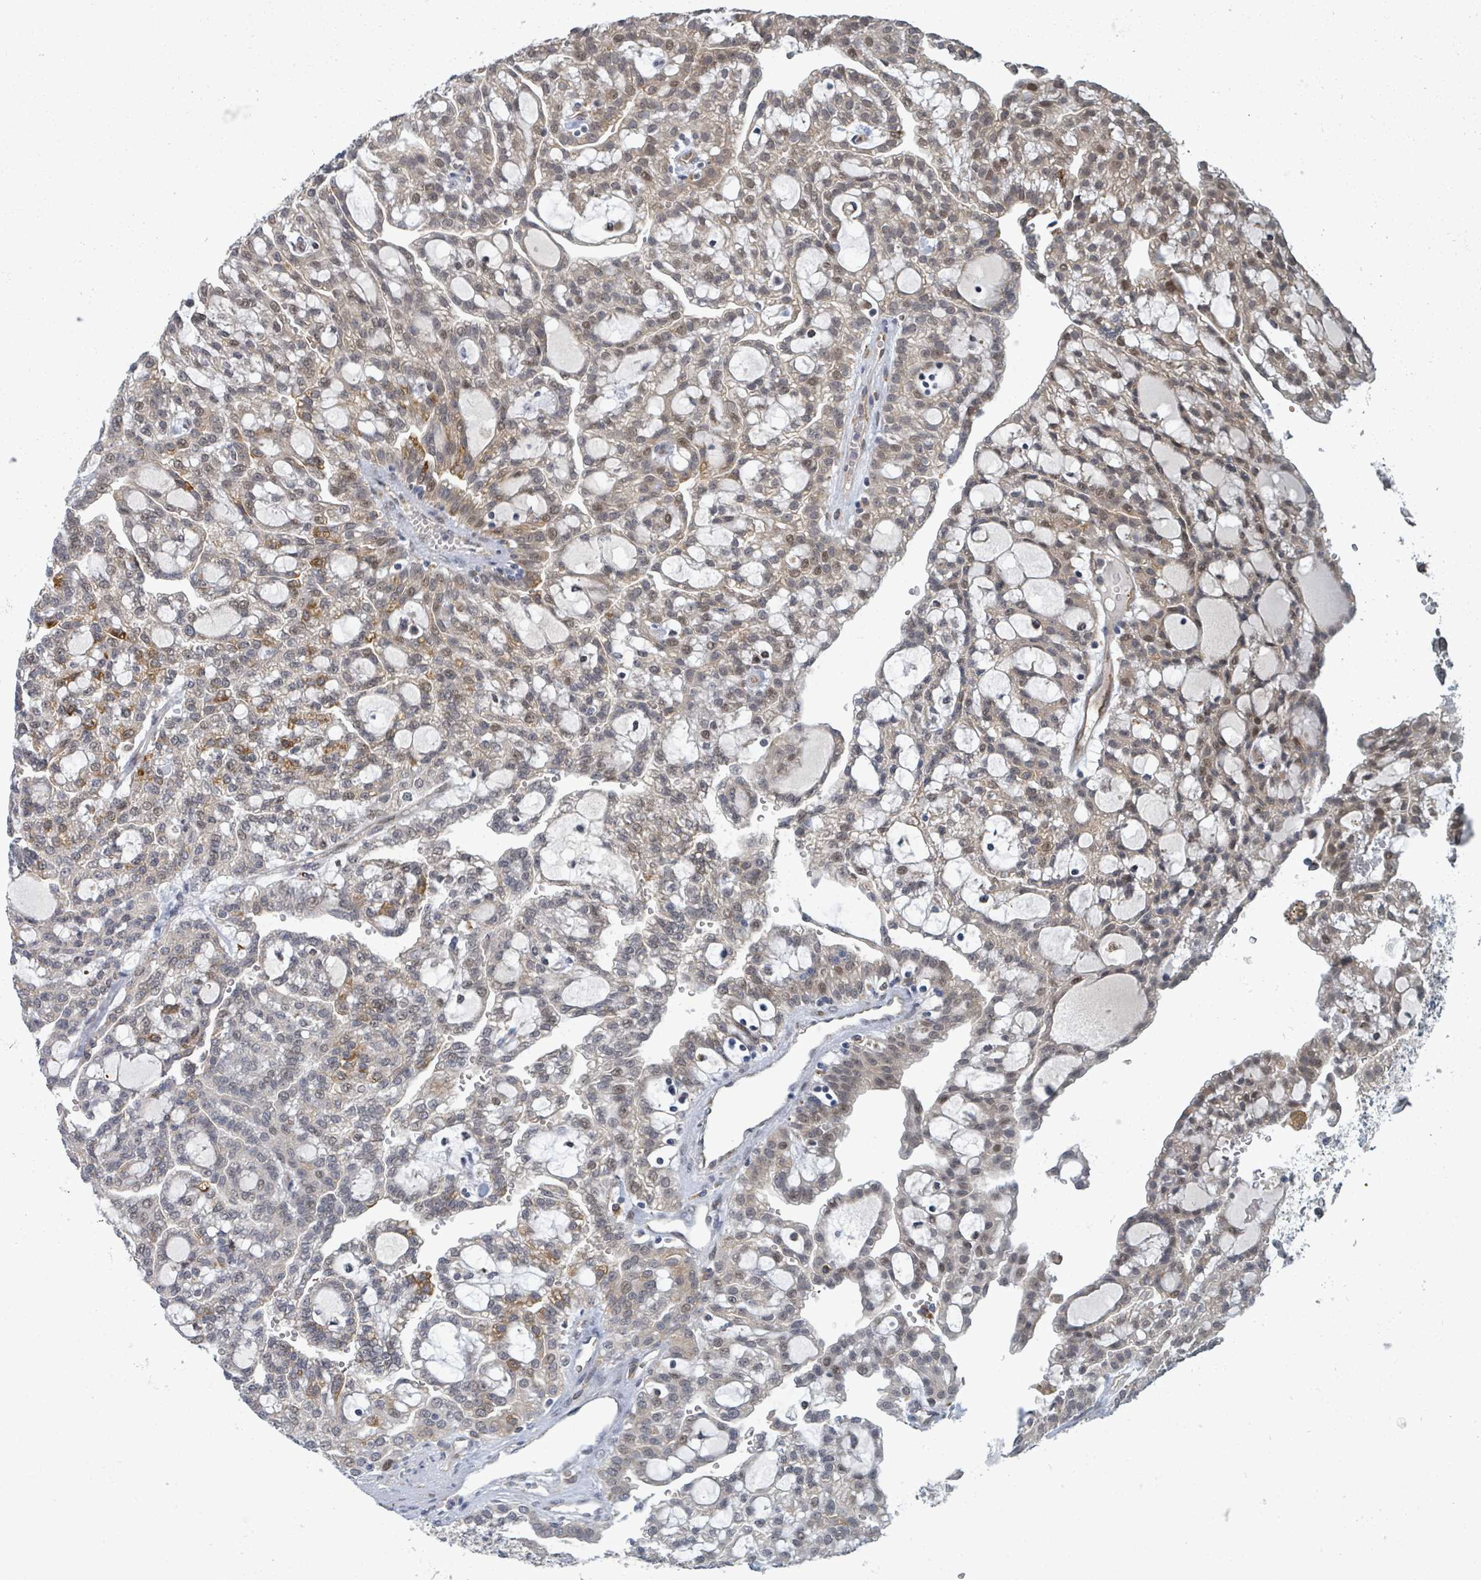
{"staining": {"intensity": "moderate", "quantity": "25%-75%", "location": "cytoplasmic/membranous,nuclear"}, "tissue": "renal cancer", "cell_type": "Tumor cells", "image_type": "cancer", "snomed": [{"axis": "morphology", "description": "Adenocarcinoma, NOS"}, {"axis": "topography", "description": "Kidney"}], "caption": "A micrograph of human renal cancer (adenocarcinoma) stained for a protein reveals moderate cytoplasmic/membranous and nuclear brown staining in tumor cells.", "gene": "SHROOM2", "patient": {"sex": "male", "age": 63}}